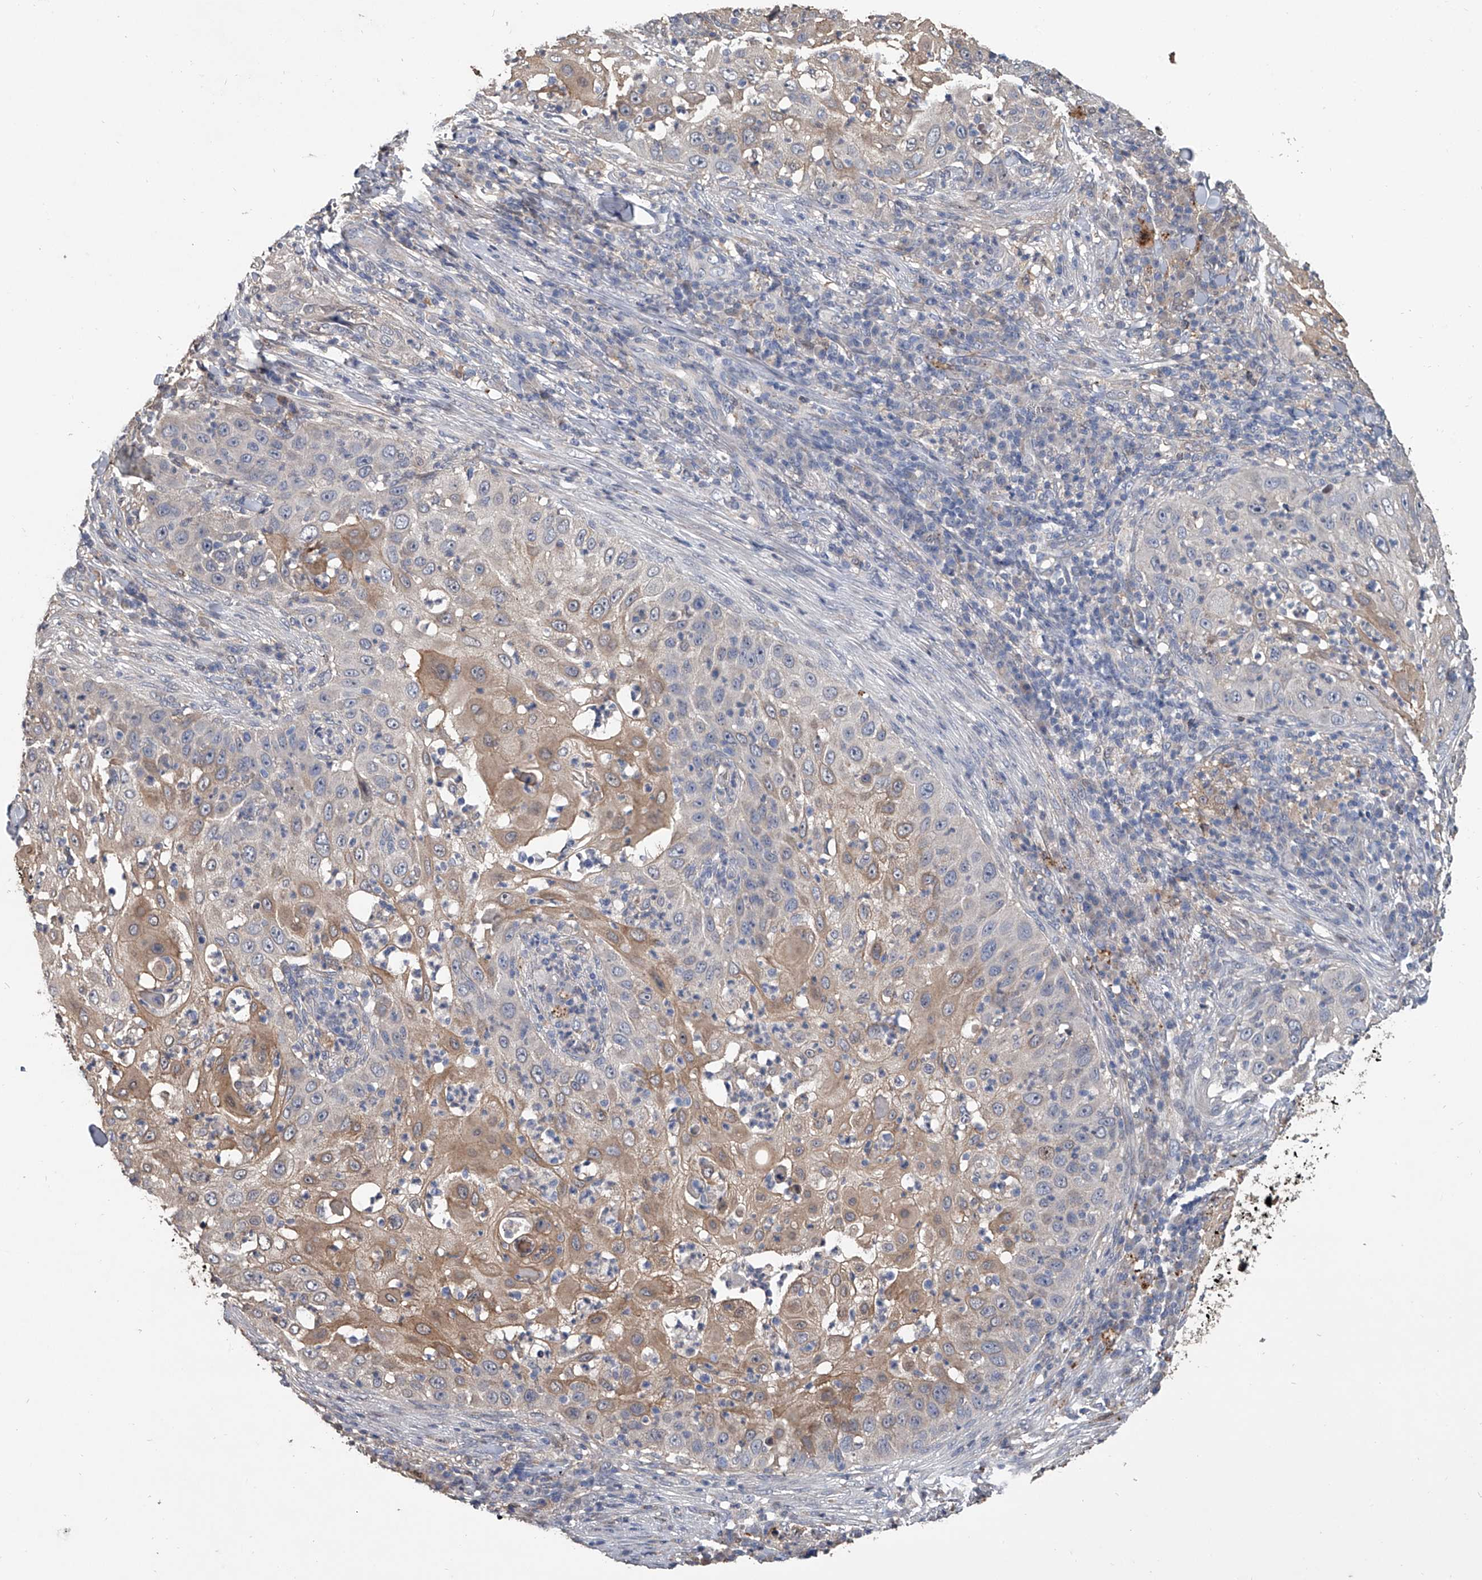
{"staining": {"intensity": "moderate", "quantity": "<25%", "location": "cytoplasmic/membranous"}, "tissue": "skin cancer", "cell_type": "Tumor cells", "image_type": "cancer", "snomed": [{"axis": "morphology", "description": "Squamous cell carcinoma, NOS"}, {"axis": "topography", "description": "Skin"}], "caption": "Immunohistochemical staining of squamous cell carcinoma (skin) reveals low levels of moderate cytoplasmic/membranous expression in approximately <25% of tumor cells.", "gene": "DOCK9", "patient": {"sex": "female", "age": 44}}